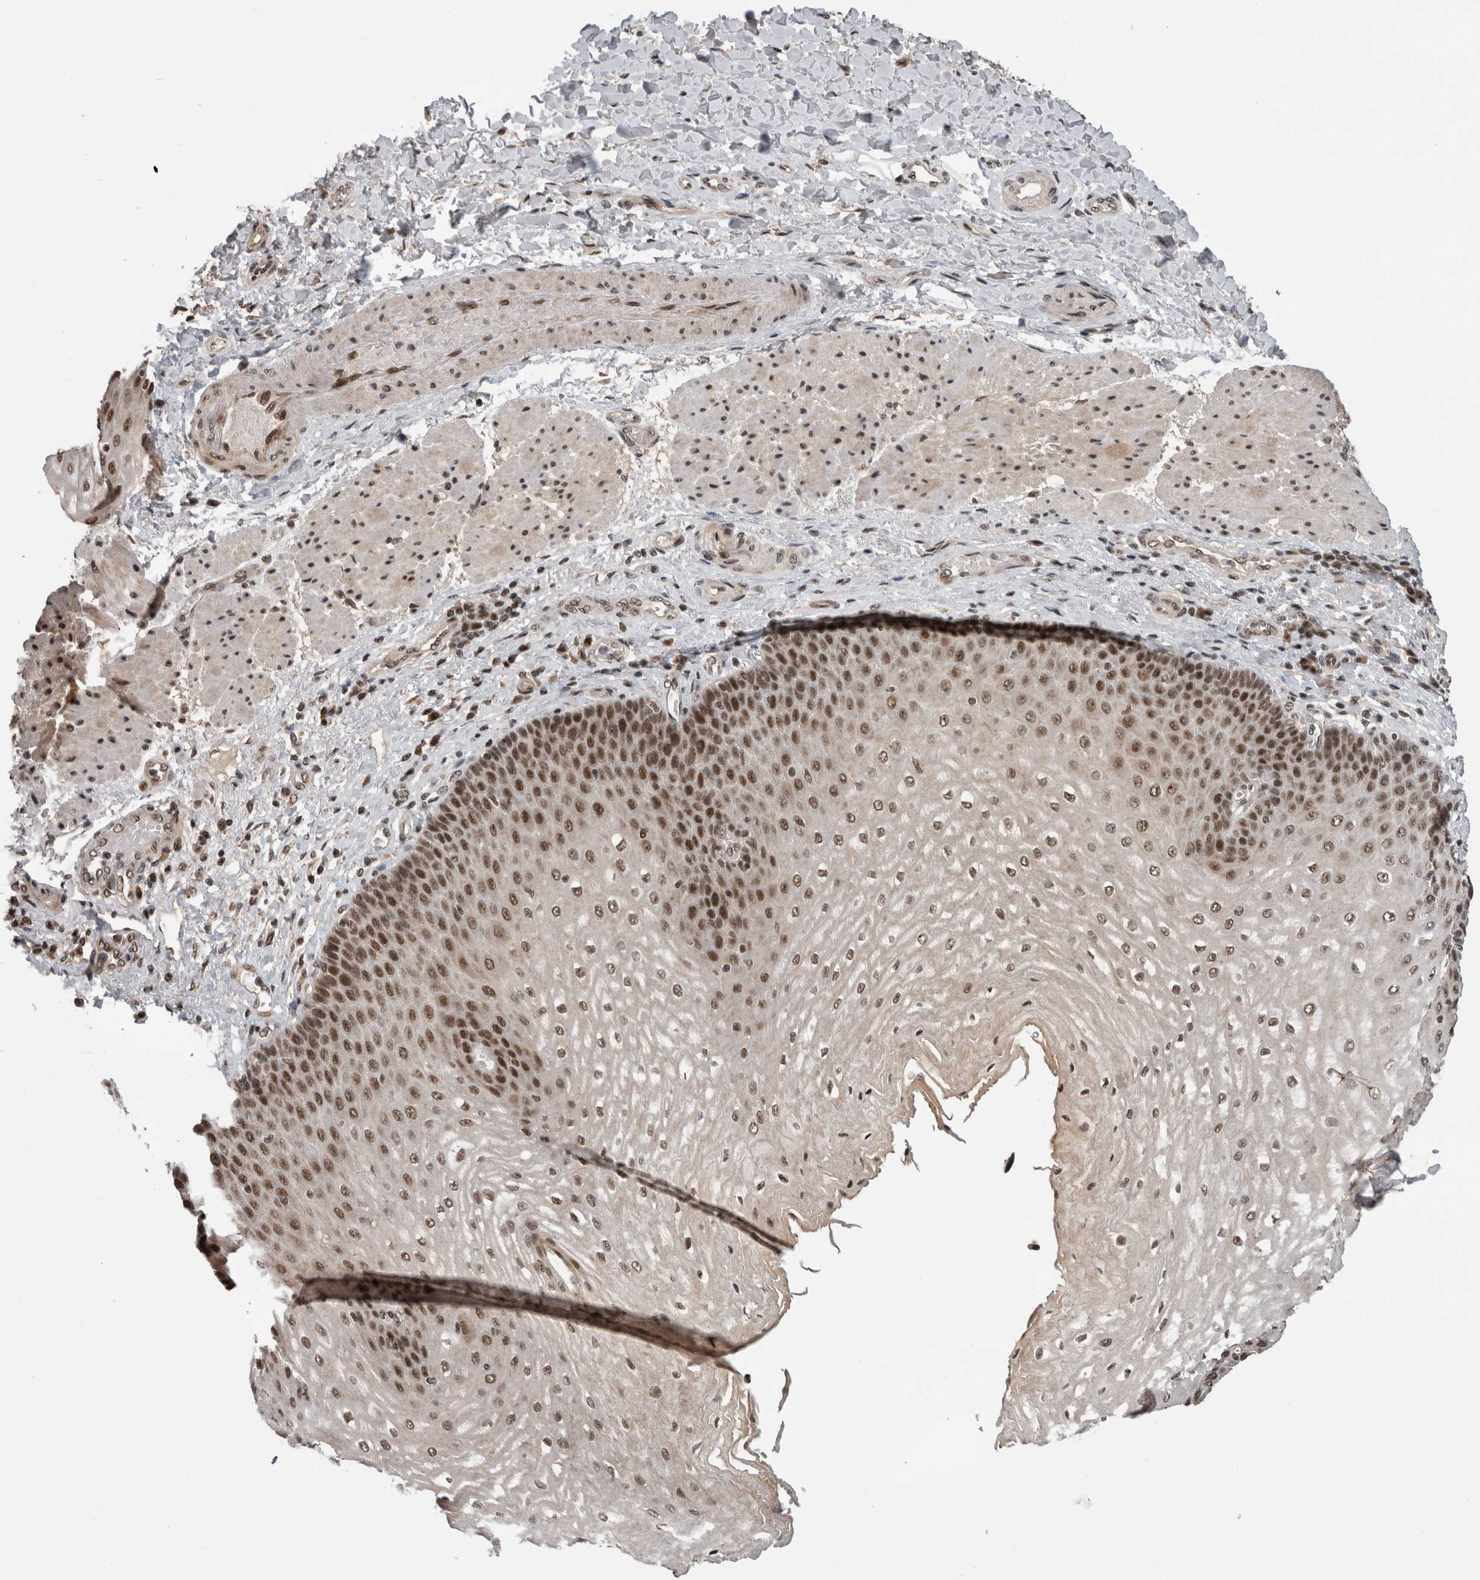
{"staining": {"intensity": "strong", "quantity": ">75%", "location": "nuclear"}, "tissue": "esophagus", "cell_type": "Squamous epithelial cells", "image_type": "normal", "snomed": [{"axis": "morphology", "description": "Normal tissue, NOS"}, {"axis": "topography", "description": "Esophagus"}], "caption": "Immunohistochemistry (IHC) of unremarkable esophagus demonstrates high levels of strong nuclear staining in about >75% of squamous epithelial cells. Using DAB (brown) and hematoxylin (blue) stains, captured at high magnification using brightfield microscopy.", "gene": "CPSF2", "patient": {"sex": "male", "age": 54}}